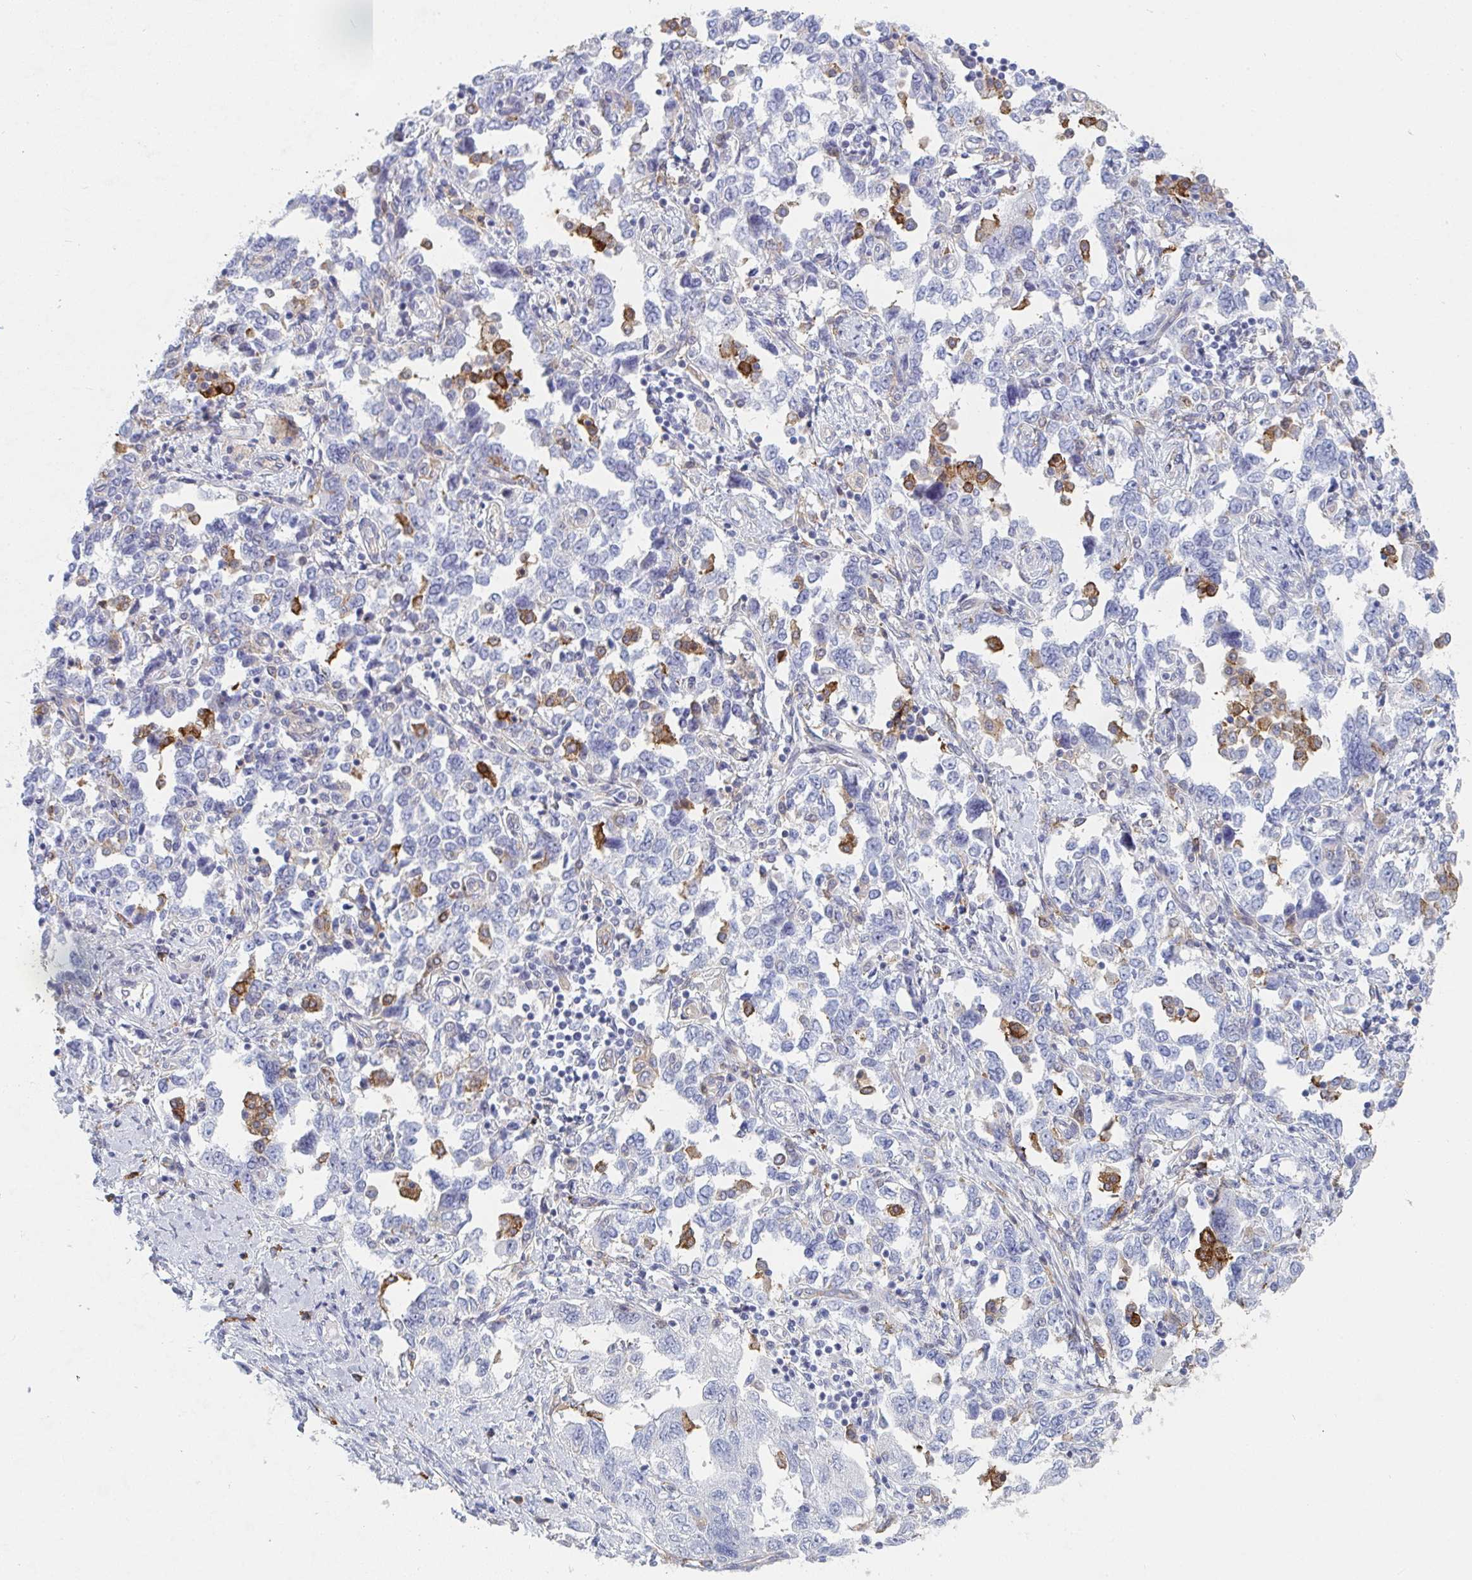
{"staining": {"intensity": "negative", "quantity": "none", "location": "none"}, "tissue": "ovarian cancer", "cell_type": "Tumor cells", "image_type": "cancer", "snomed": [{"axis": "morphology", "description": "Carcinoma, NOS"}, {"axis": "morphology", "description": "Cystadenocarcinoma, serous, NOS"}, {"axis": "topography", "description": "Ovary"}], "caption": "Immunohistochemical staining of ovarian cancer (carcinoma) shows no significant expression in tumor cells.", "gene": "DAB2", "patient": {"sex": "female", "age": 69}}